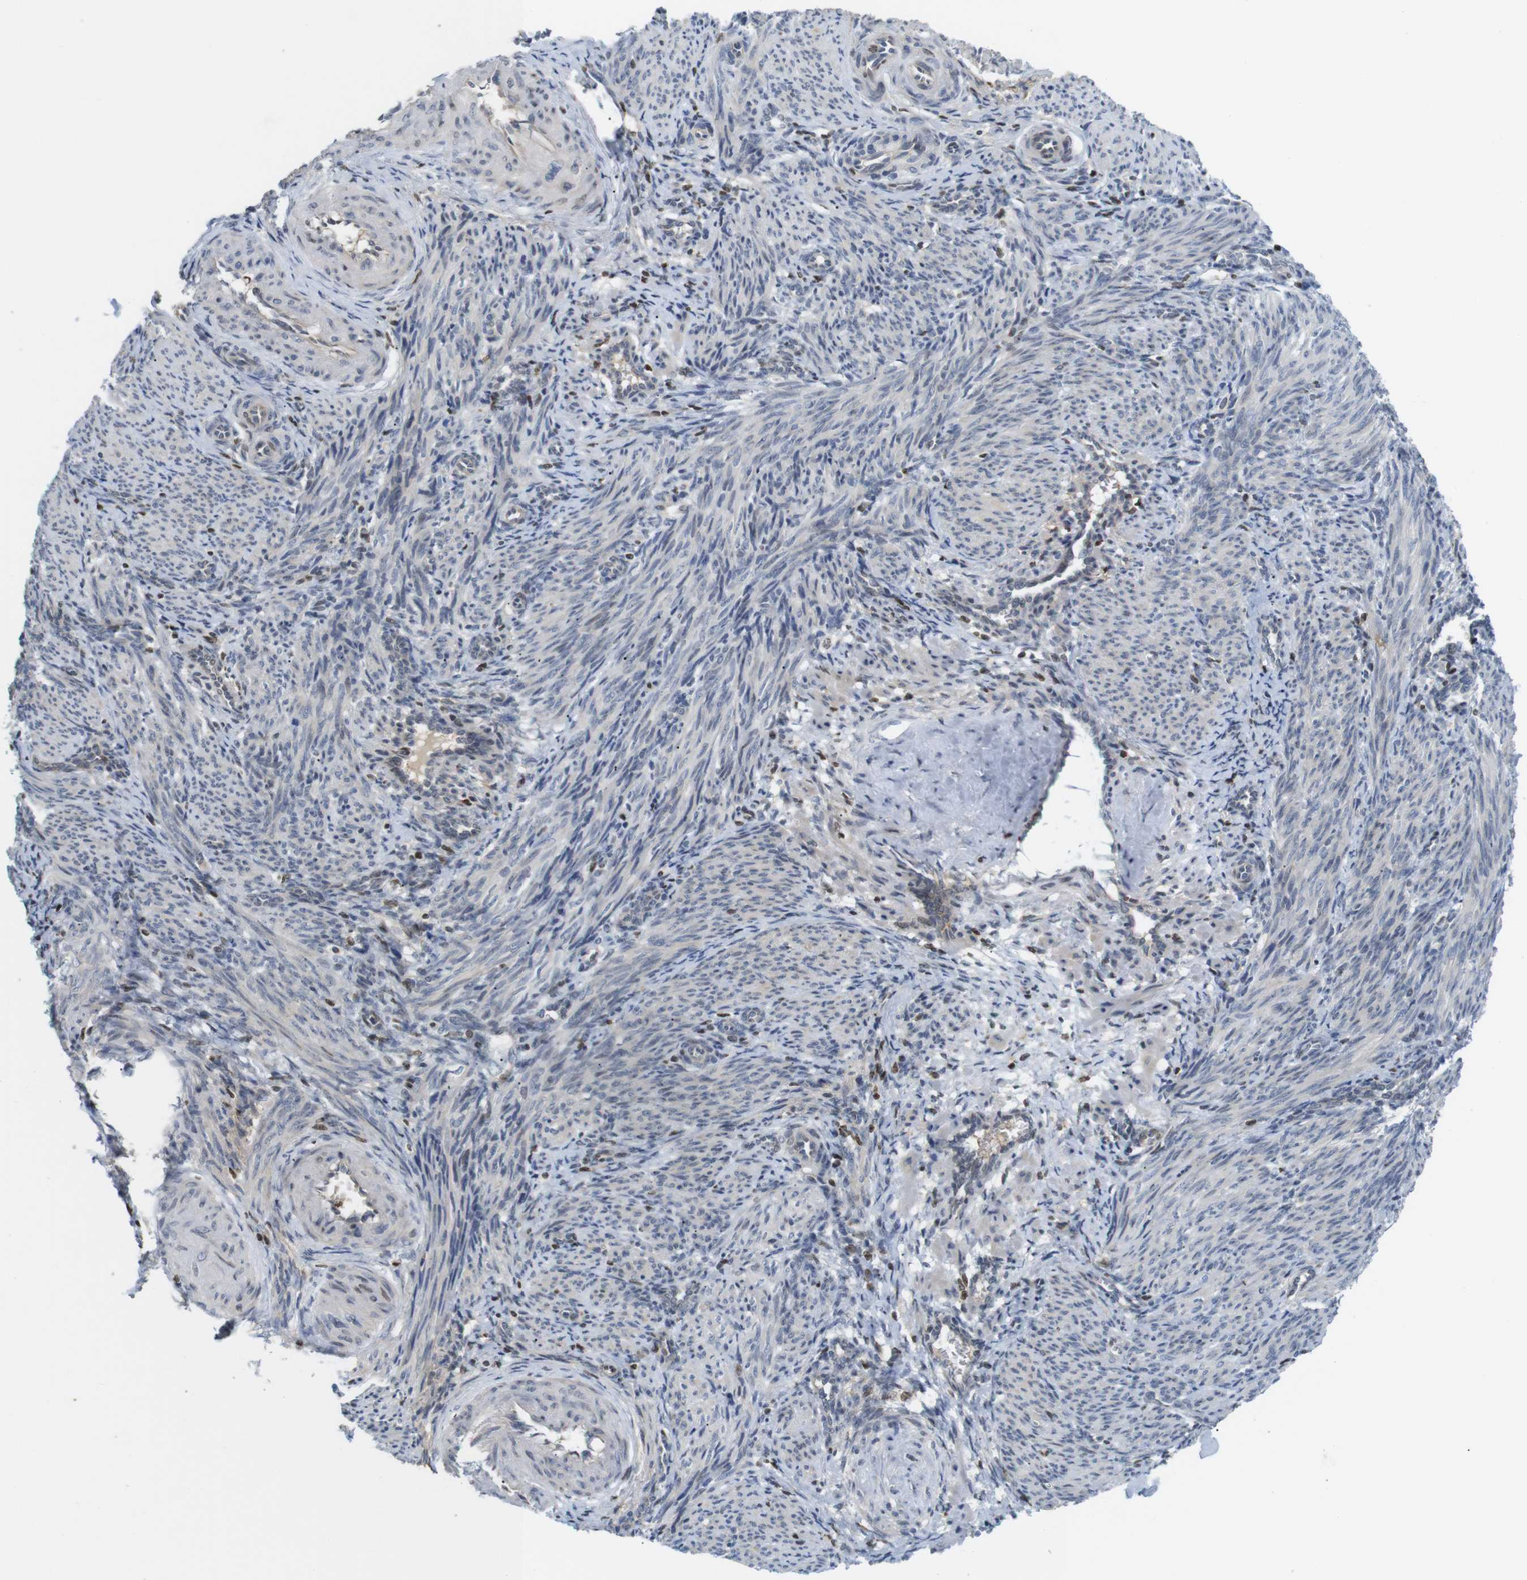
{"staining": {"intensity": "negative", "quantity": "none", "location": "none"}, "tissue": "smooth muscle", "cell_type": "Smooth muscle cells", "image_type": "normal", "snomed": [{"axis": "morphology", "description": "Normal tissue, NOS"}, {"axis": "topography", "description": "Endometrium"}], "caption": "An immunohistochemistry histopathology image of normal smooth muscle is shown. There is no staining in smooth muscle cells of smooth muscle. (DAB (3,3'-diaminobenzidine) immunohistochemistry visualized using brightfield microscopy, high magnification).", "gene": "MBD1", "patient": {"sex": "female", "age": 33}}